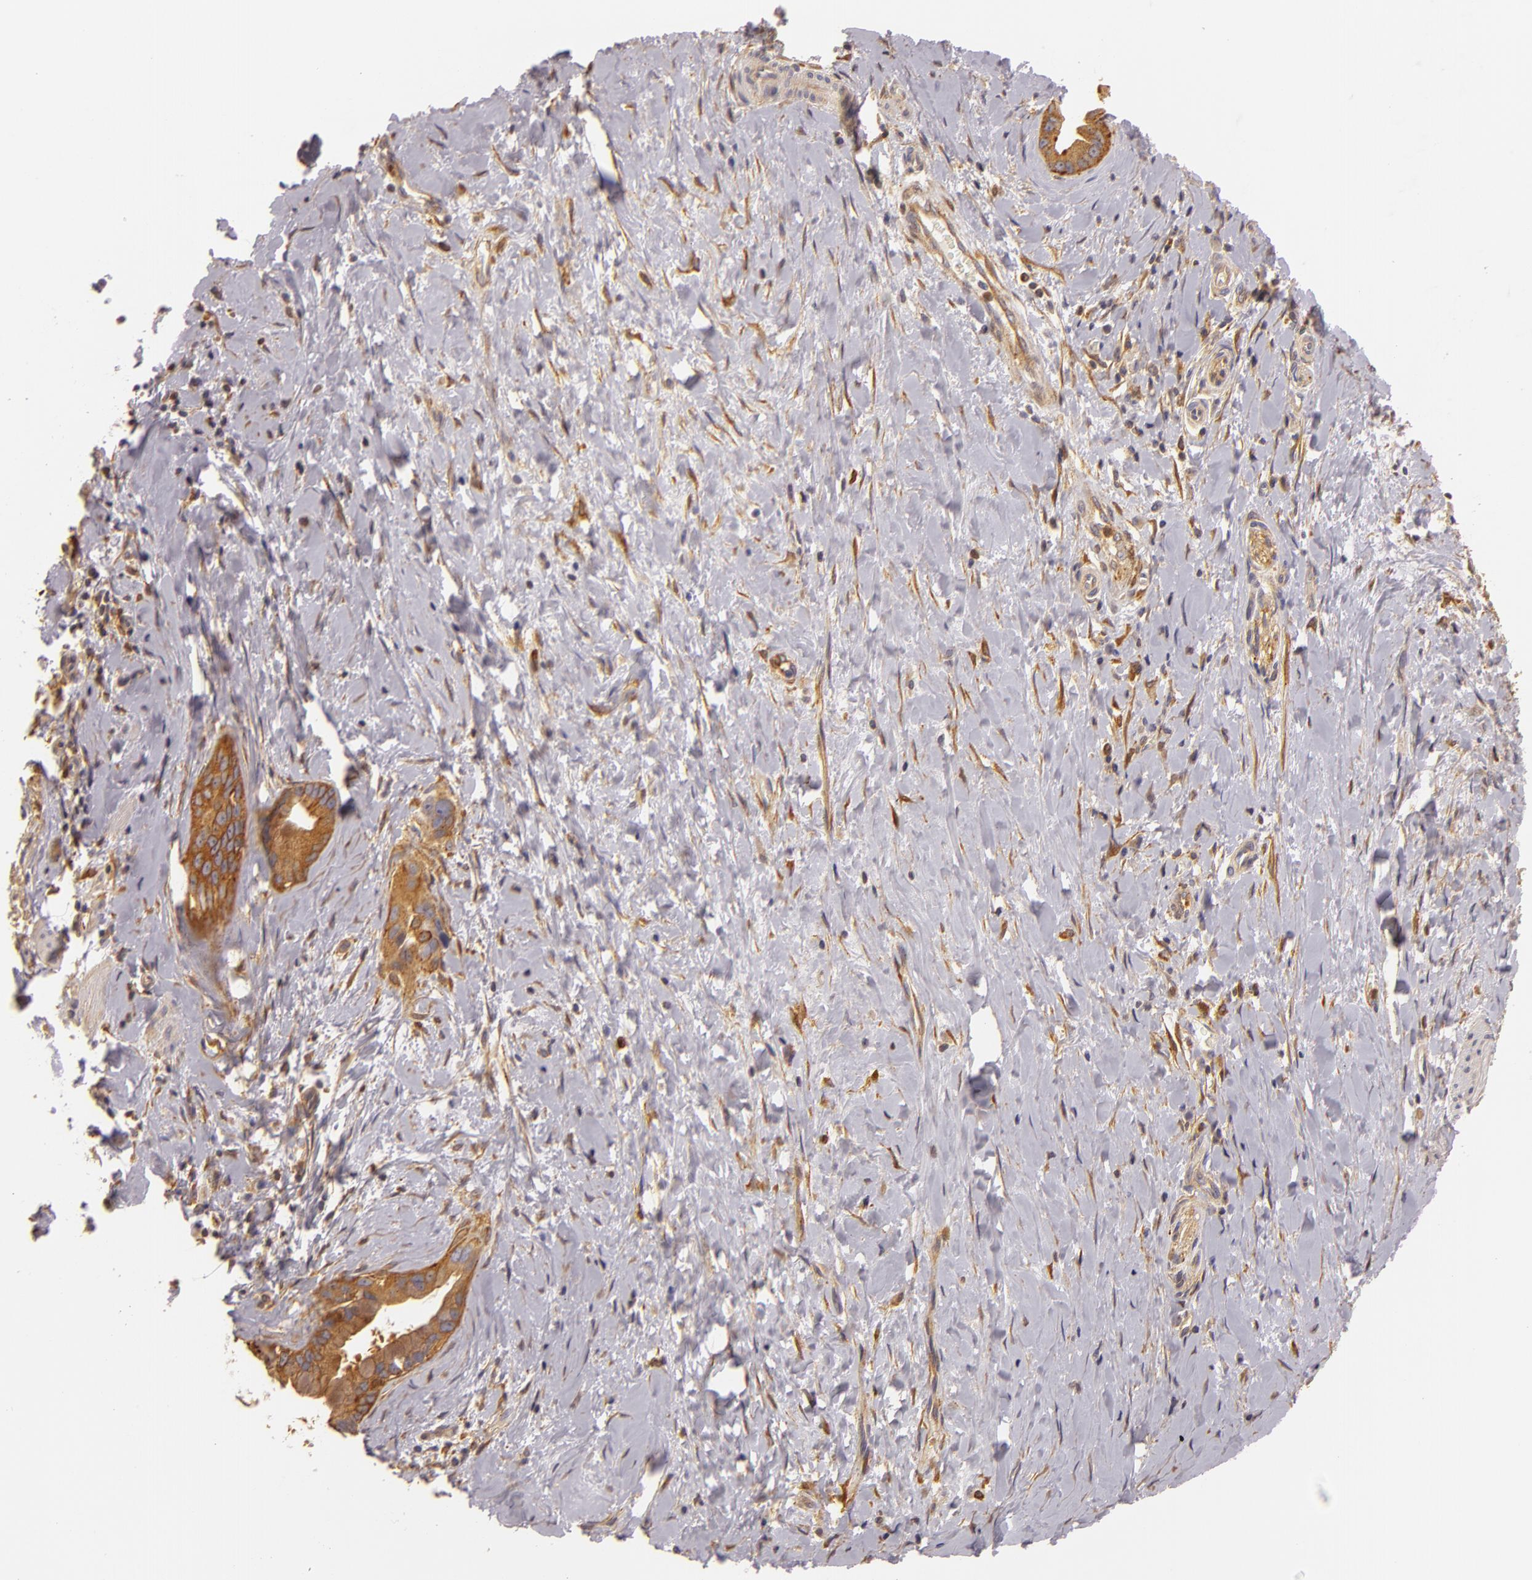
{"staining": {"intensity": "moderate", "quantity": ">75%", "location": "cytoplasmic/membranous"}, "tissue": "liver cancer", "cell_type": "Tumor cells", "image_type": "cancer", "snomed": [{"axis": "morphology", "description": "Cholangiocarcinoma"}, {"axis": "topography", "description": "Liver"}], "caption": "High-power microscopy captured an immunohistochemistry (IHC) photomicrograph of liver cholangiocarcinoma, revealing moderate cytoplasmic/membranous positivity in approximately >75% of tumor cells.", "gene": "TOM1", "patient": {"sex": "female", "age": 65}}